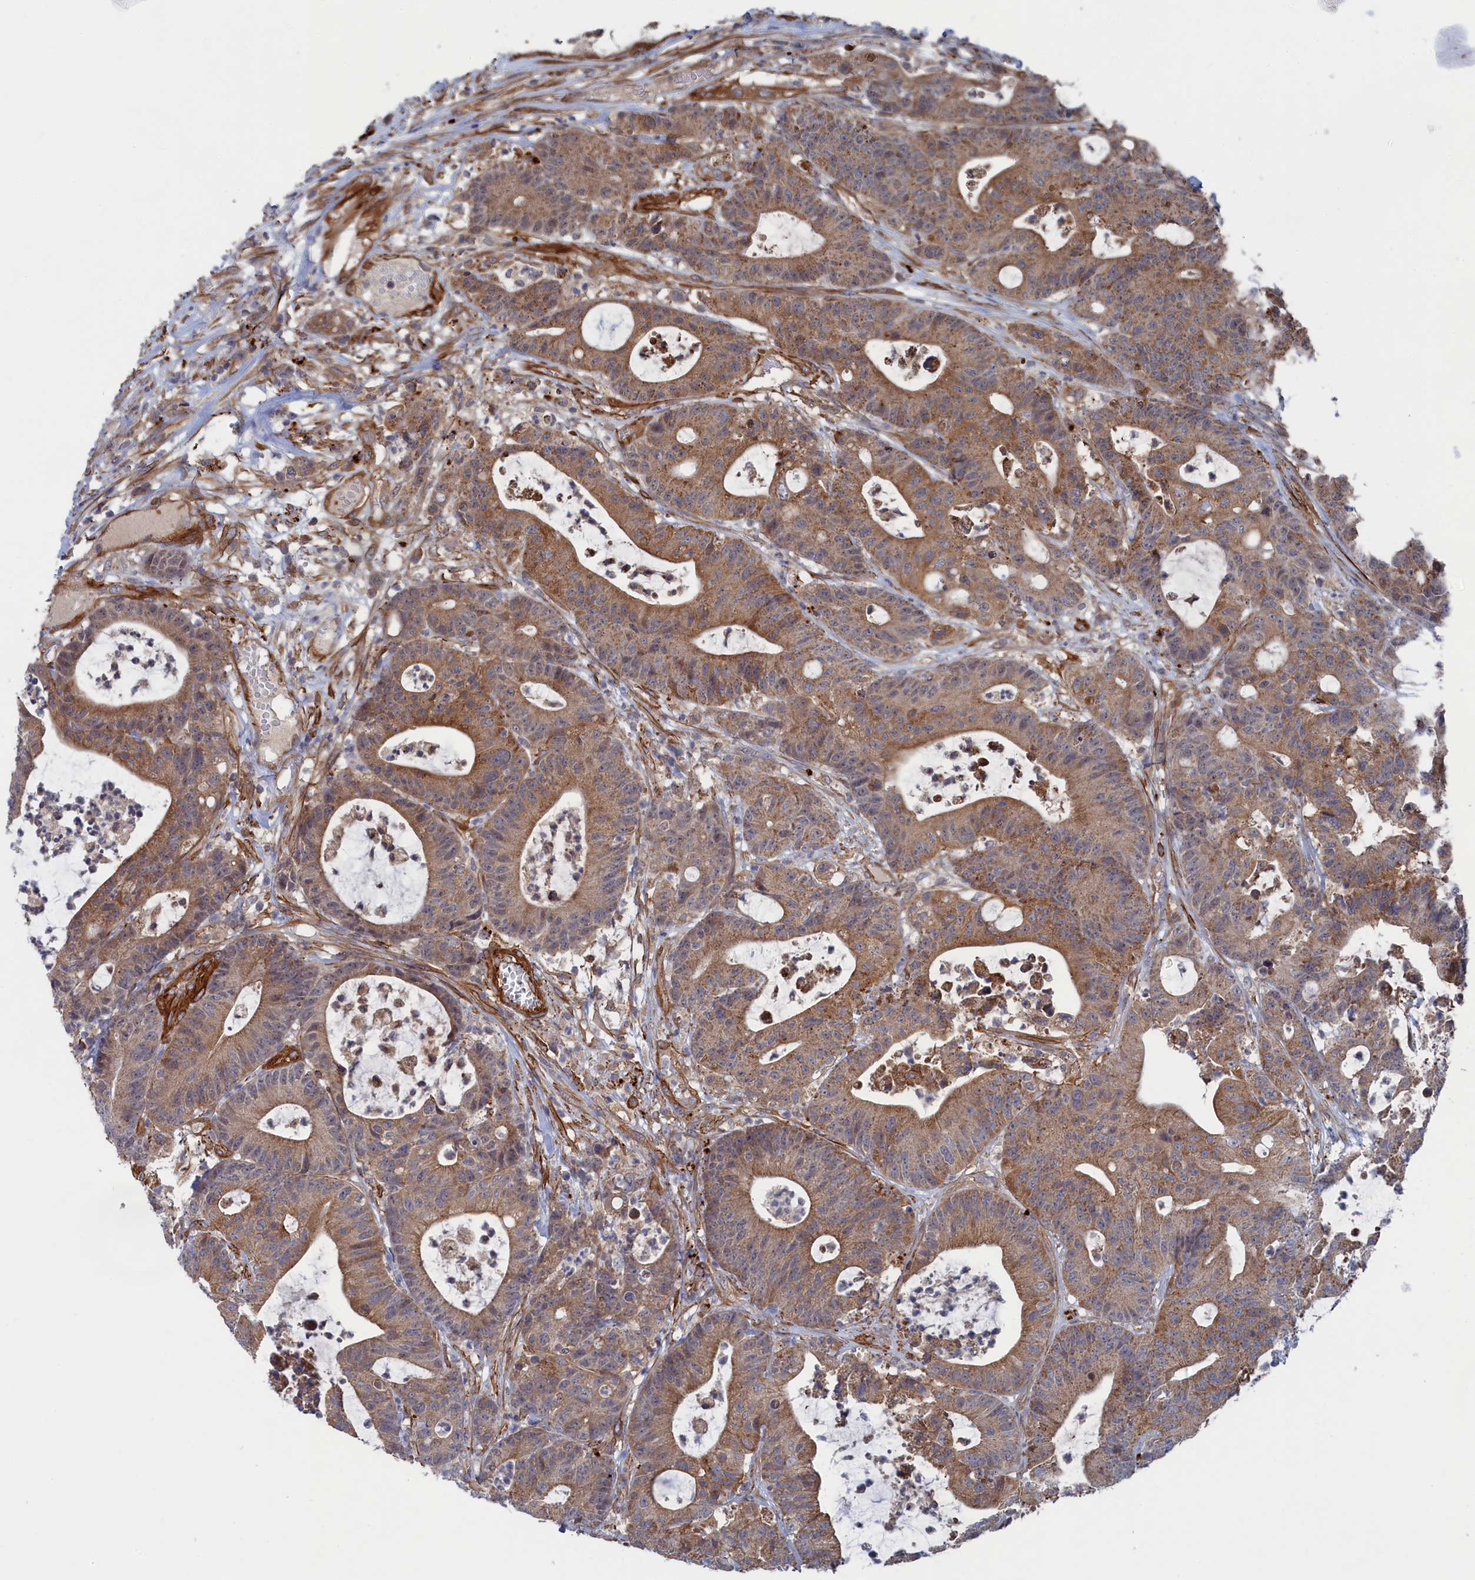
{"staining": {"intensity": "moderate", "quantity": ">75%", "location": "cytoplasmic/membranous"}, "tissue": "colorectal cancer", "cell_type": "Tumor cells", "image_type": "cancer", "snomed": [{"axis": "morphology", "description": "Adenocarcinoma, NOS"}, {"axis": "topography", "description": "Colon"}], "caption": "DAB (3,3'-diaminobenzidine) immunohistochemical staining of adenocarcinoma (colorectal) demonstrates moderate cytoplasmic/membranous protein positivity in approximately >75% of tumor cells.", "gene": "FILIP1L", "patient": {"sex": "female", "age": 84}}